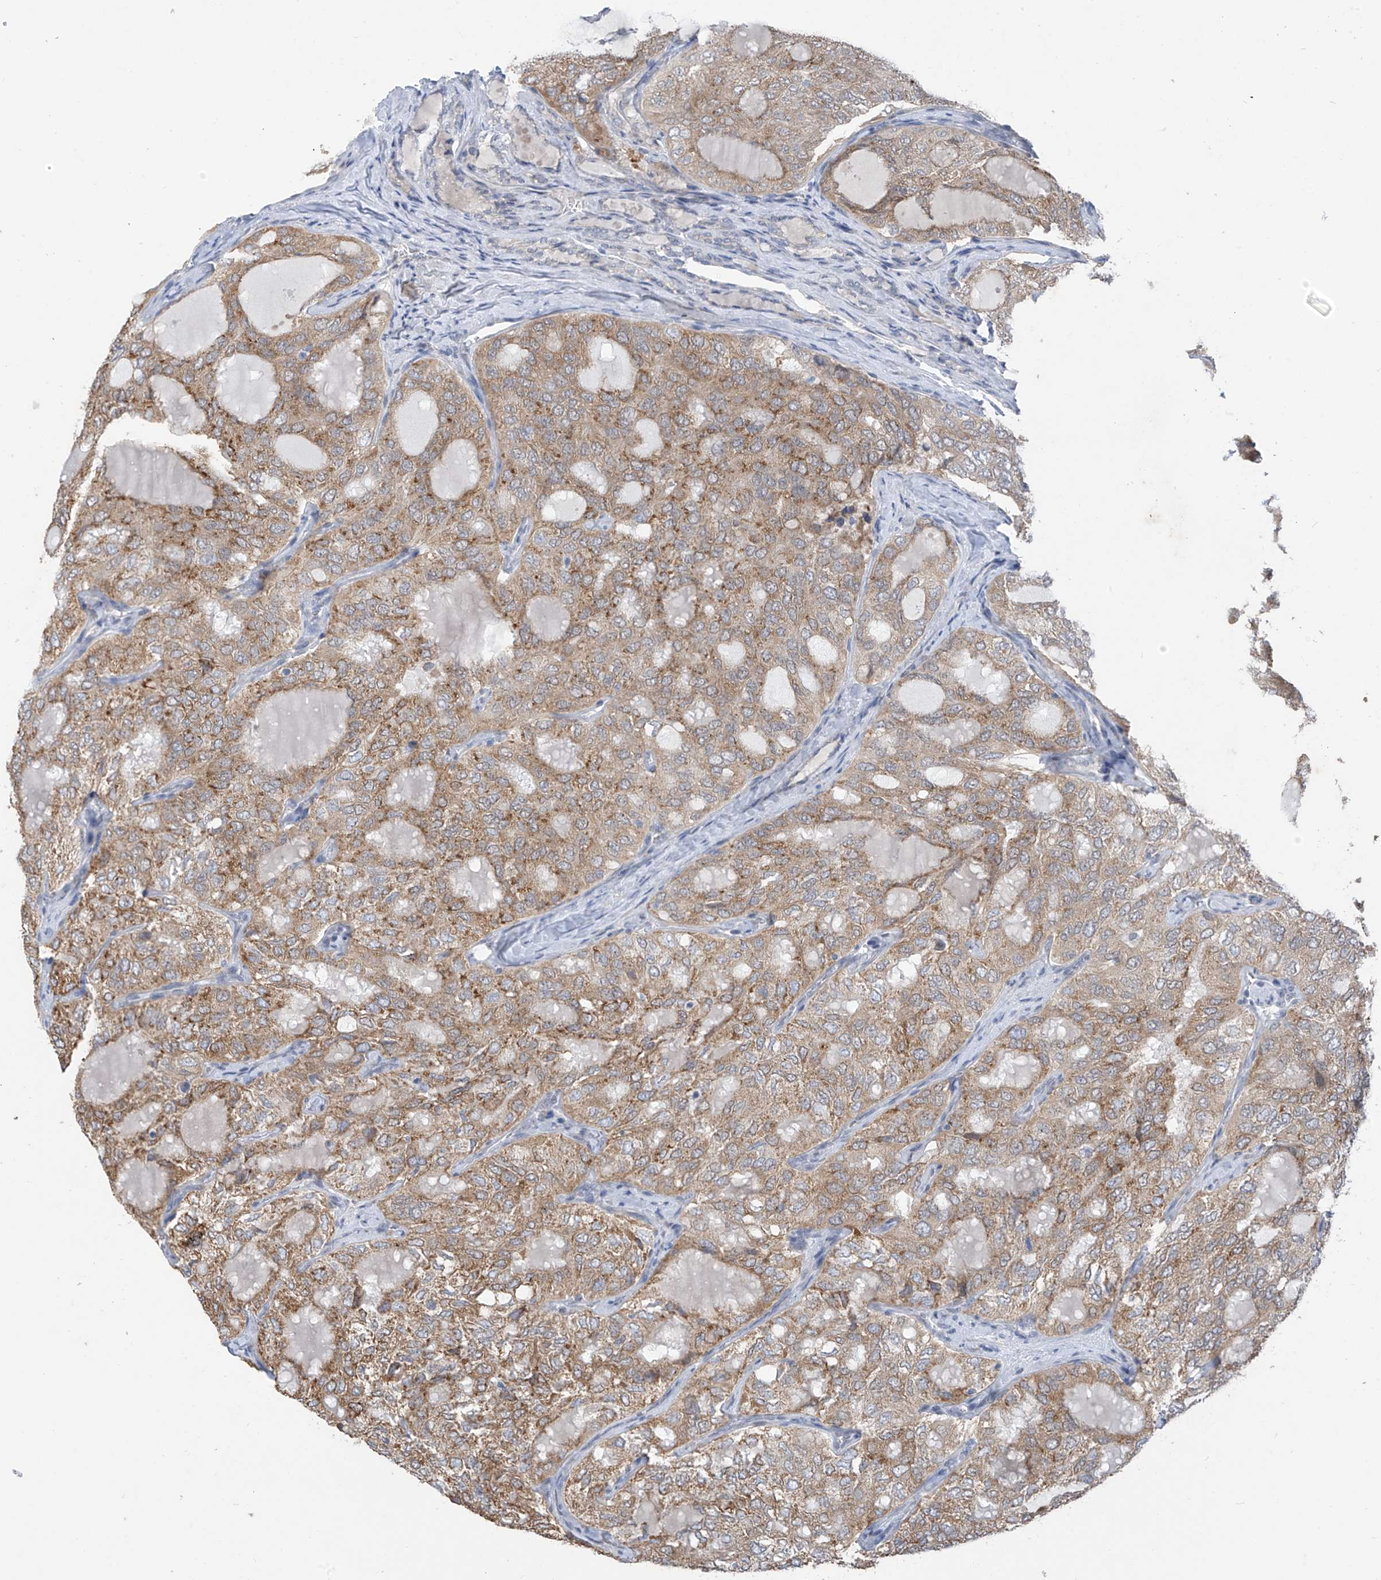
{"staining": {"intensity": "moderate", "quantity": ">75%", "location": "cytoplasmic/membranous"}, "tissue": "thyroid cancer", "cell_type": "Tumor cells", "image_type": "cancer", "snomed": [{"axis": "morphology", "description": "Follicular adenoma carcinoma, NOS"}, {"axis": "topography", "description": "Thyroid gland"}], "caption": "Immunohistochemistry of thyroid cancer (follicular adenoma carcinoma) reveals medium levels of moderate cytoplasmic/membranous expression in about >75% of tumor cells. Using DAB (brown) and hematoxylin (blue) stains, captured at high magnification using brightfield microscopy.", "gene": "CYP4V2", "patient": {"sex": "male", "age": 75}}